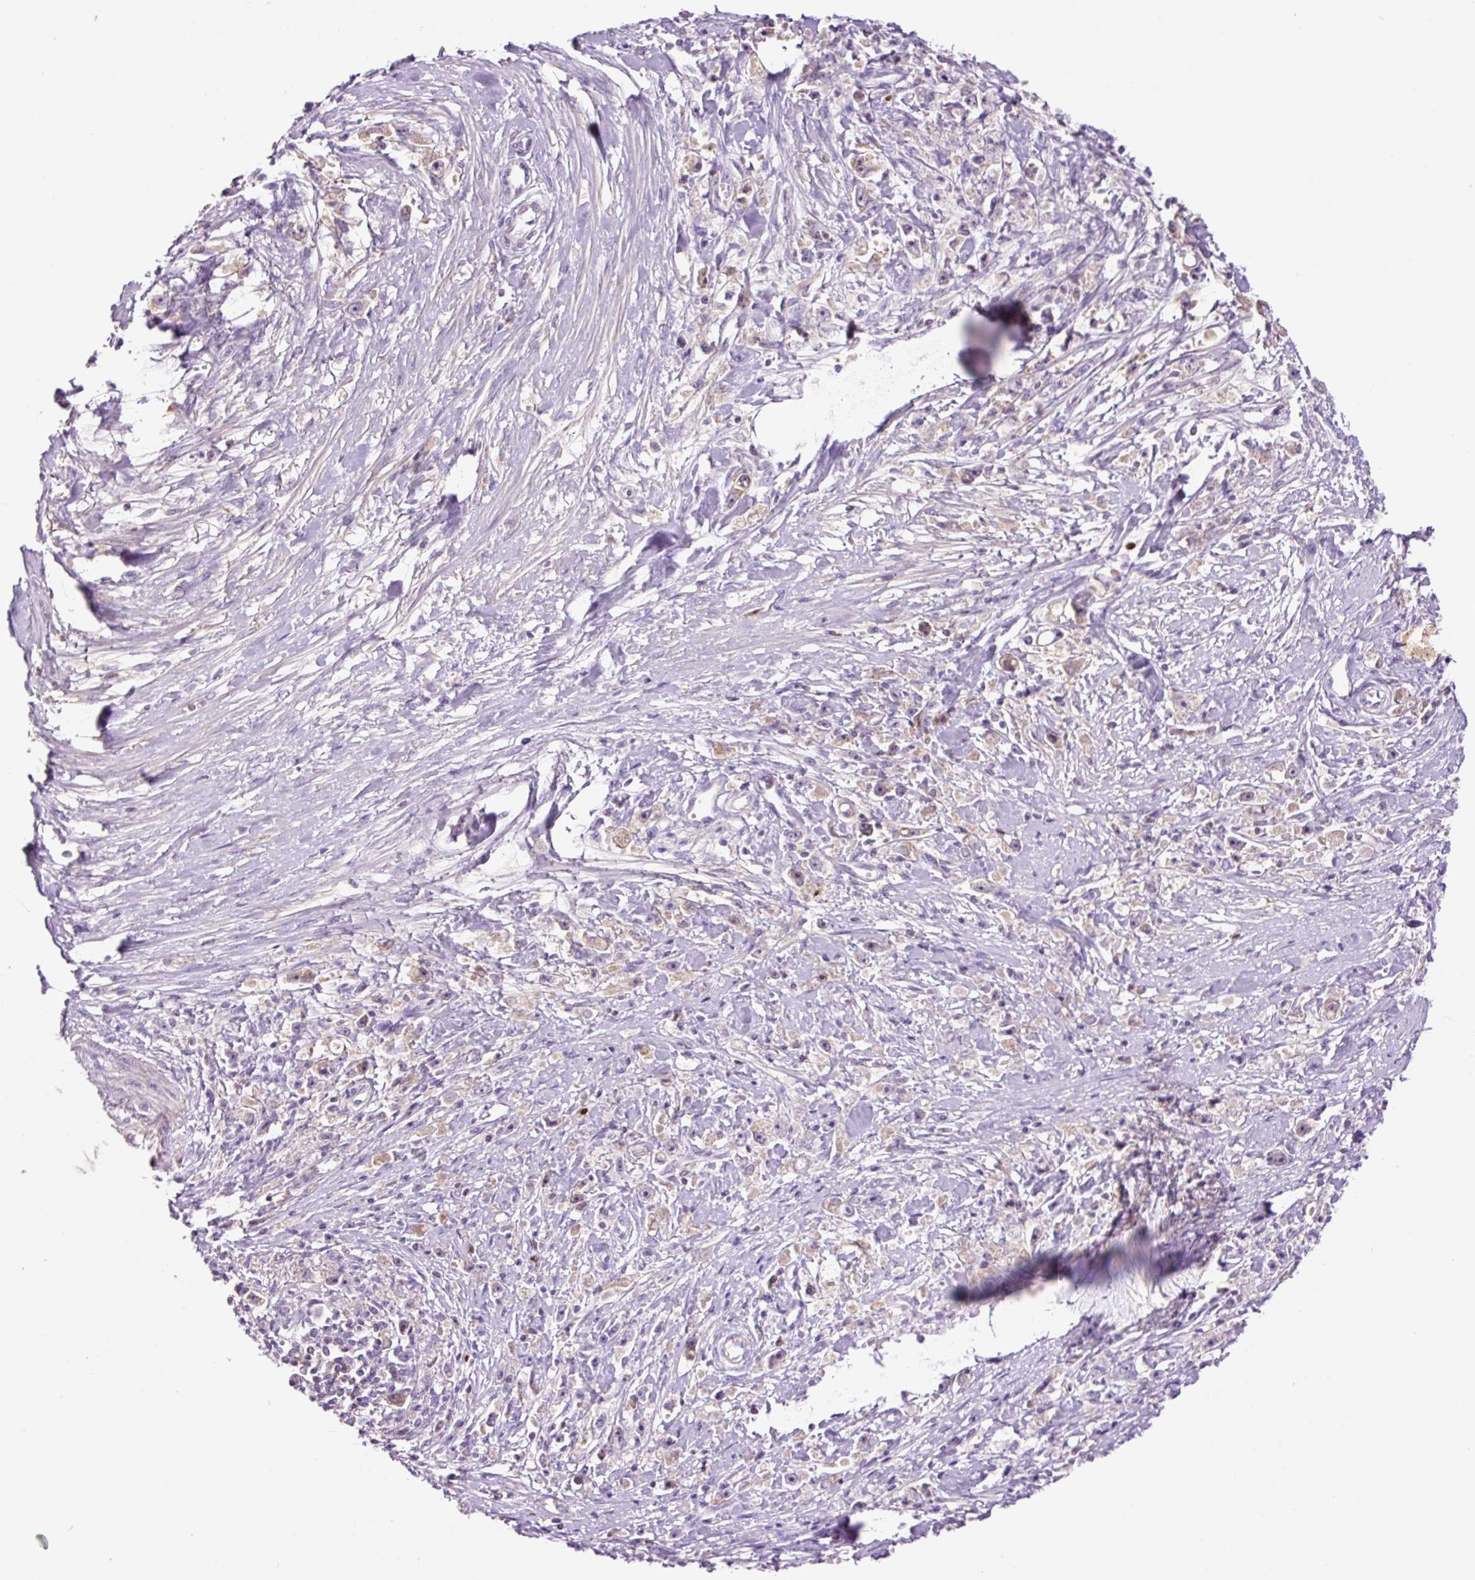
{"staining": {"intensity": "weak", "quantity": "<25%", "location": "cytoplasmic/membranous"}, "tissue": "stomach cancer", "cell_type": "Tumor cells", "image_type": "cancer", "snomed": [{"axis": "morphology", "description": "Adenocarcinoma, NOS"}, {"axis": "topography", "description": "Stomach"}], "caption": "The image displays no staining of tumor cells in adenocarcinoma (stomach). (Stains: DAB (3,3'-diaminobenzidine) immunohistochemistry (IHC) with hematoxylin counter stain, Microscopy: brightfield microscopy at high magnification).", "gene": "DPPA4", "patient": {"sex": "female", "age": 59}}